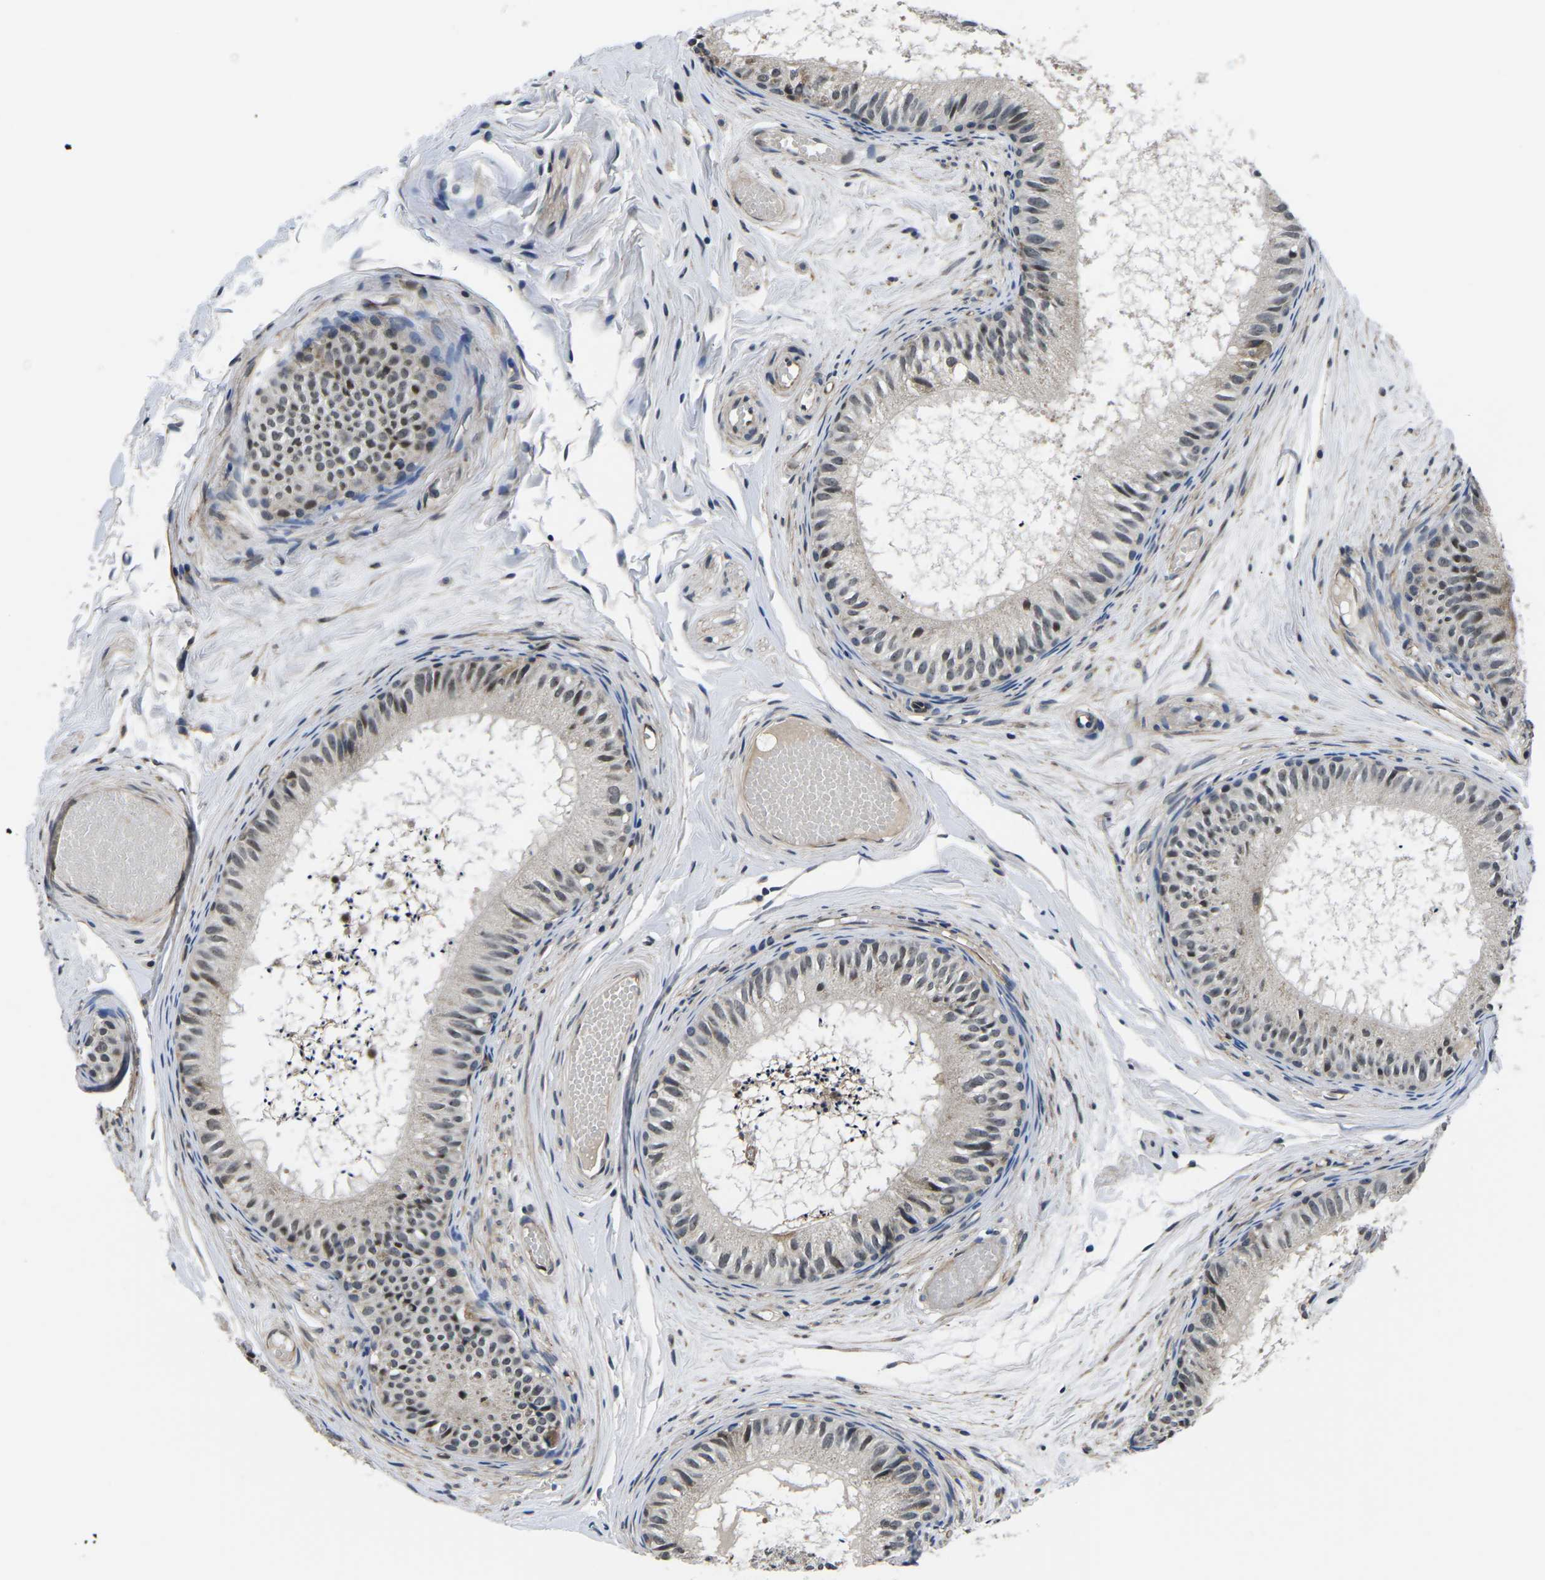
{"staining": {"intensity": "weak", "quantity": "25%-75%", "location": "cytoplasmic/membranous,nuclear"}, "tissue": "epididymis", "cell_type": "Glandular cells", "image_type": "normal", "snomed": [{"axis": "morphology", "description": "Normal tissue, NOS"}, {"axis": "topography", "description": "Epididymis"}], "caption": "Immunohistochemical staining of unremarkable epididymis demonstrates 25%-75% levels of weak cytoplasmic/membranous,nuclear protein positivity in about 25%-75% of glandular cells.", "gene": "CCNE1", "patient": {"sex": "male", "age": 46}}